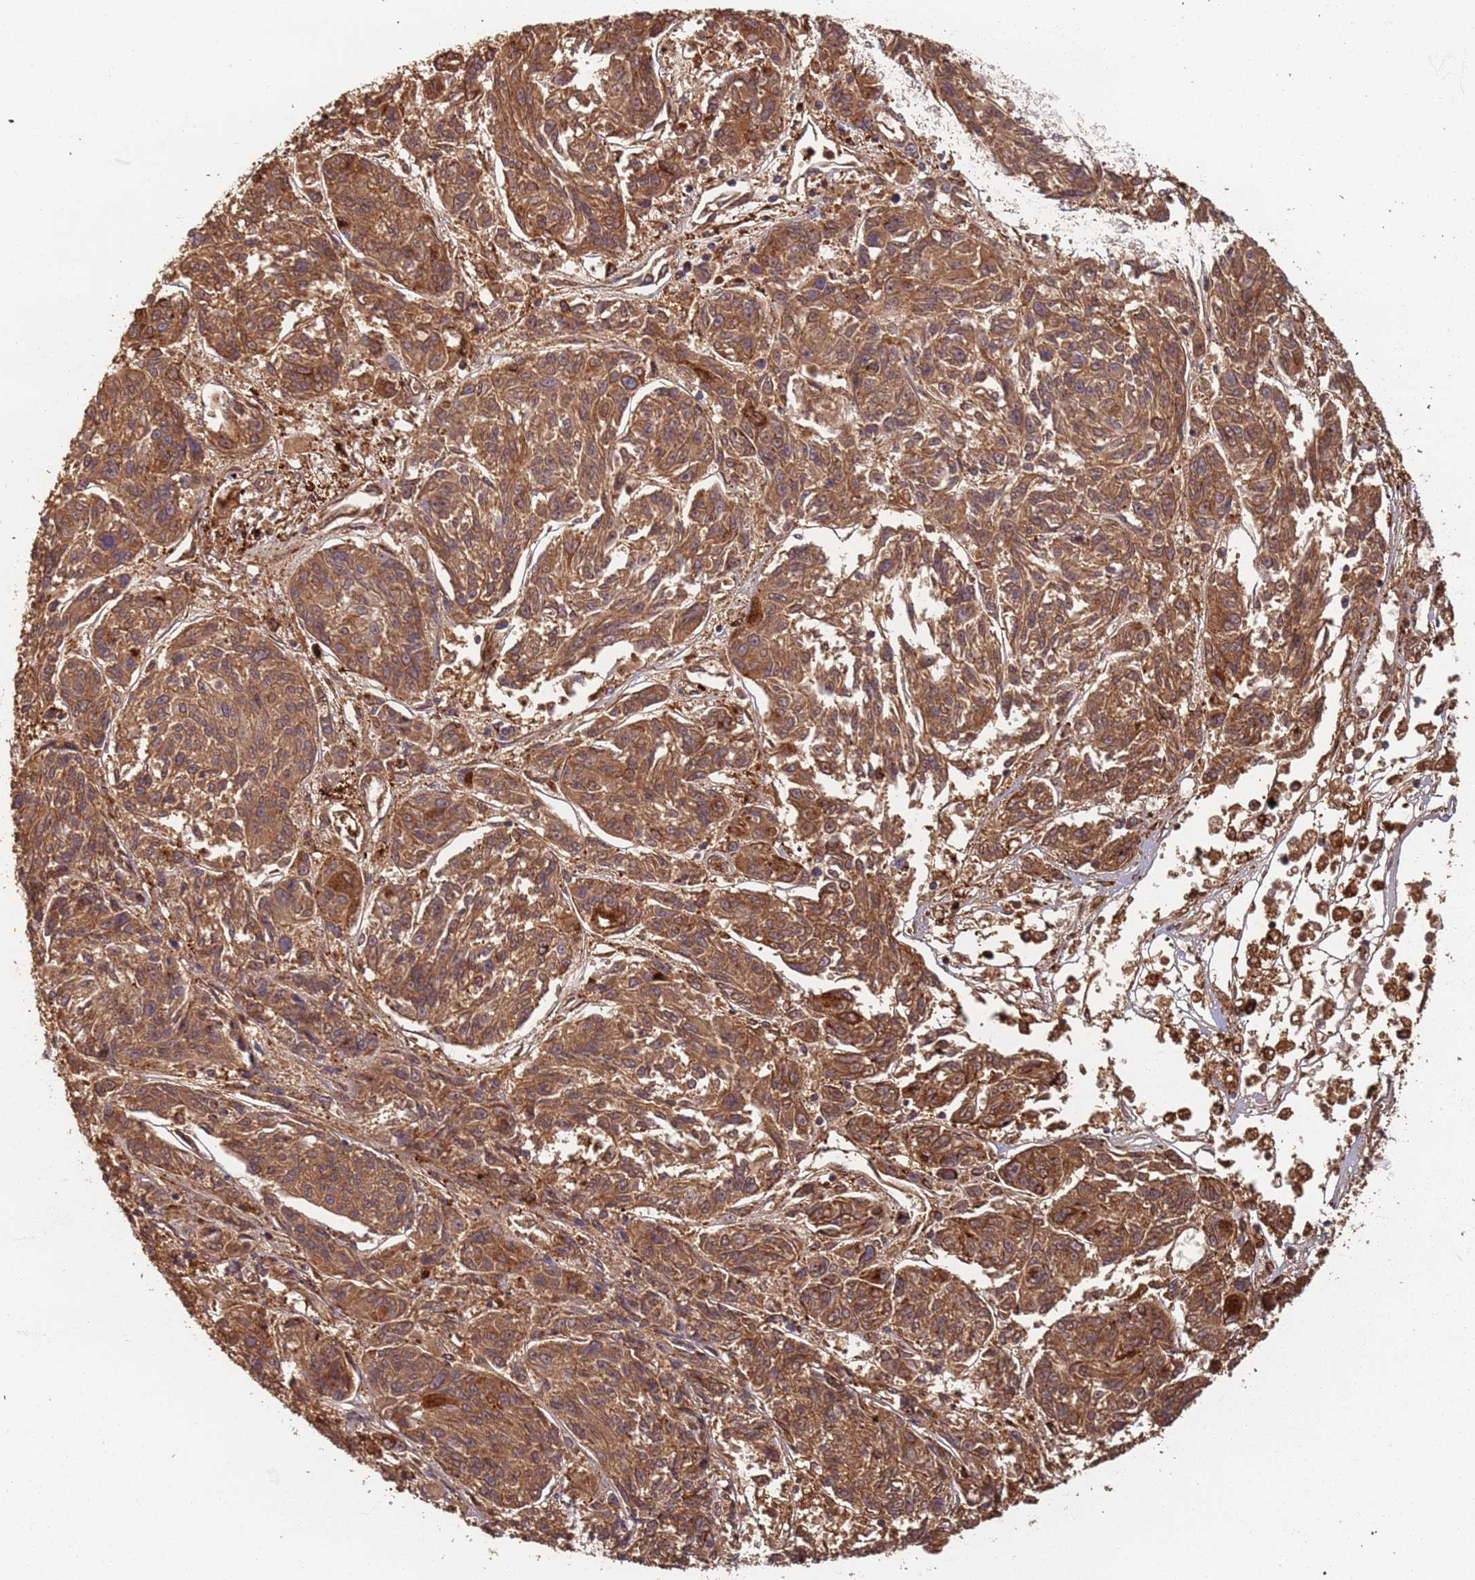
{"staining": {"intensity": "moderate", "quantity": ">75%", "location": "cytoplasmic/membranous"}, "tissue": "melanoma", "cell_type": "Tumor cells", "image_type": "cancer", "snomed": [{"axis": "morphology", "description": "Malignant melanoma, NOS"}, {"axis": "topography", "description": "Skin"}], "caption": "Protein analysis of malignant melanoma tissue demonstrates moderate cytoplasmic/membranous positivity in approximately >75% of tumor cells. (brown staining indicates protein expression, while blue staining denotes nuclei).", "gene": "SDCCAG8", "patient": {"sex": "male", "age": 53}}